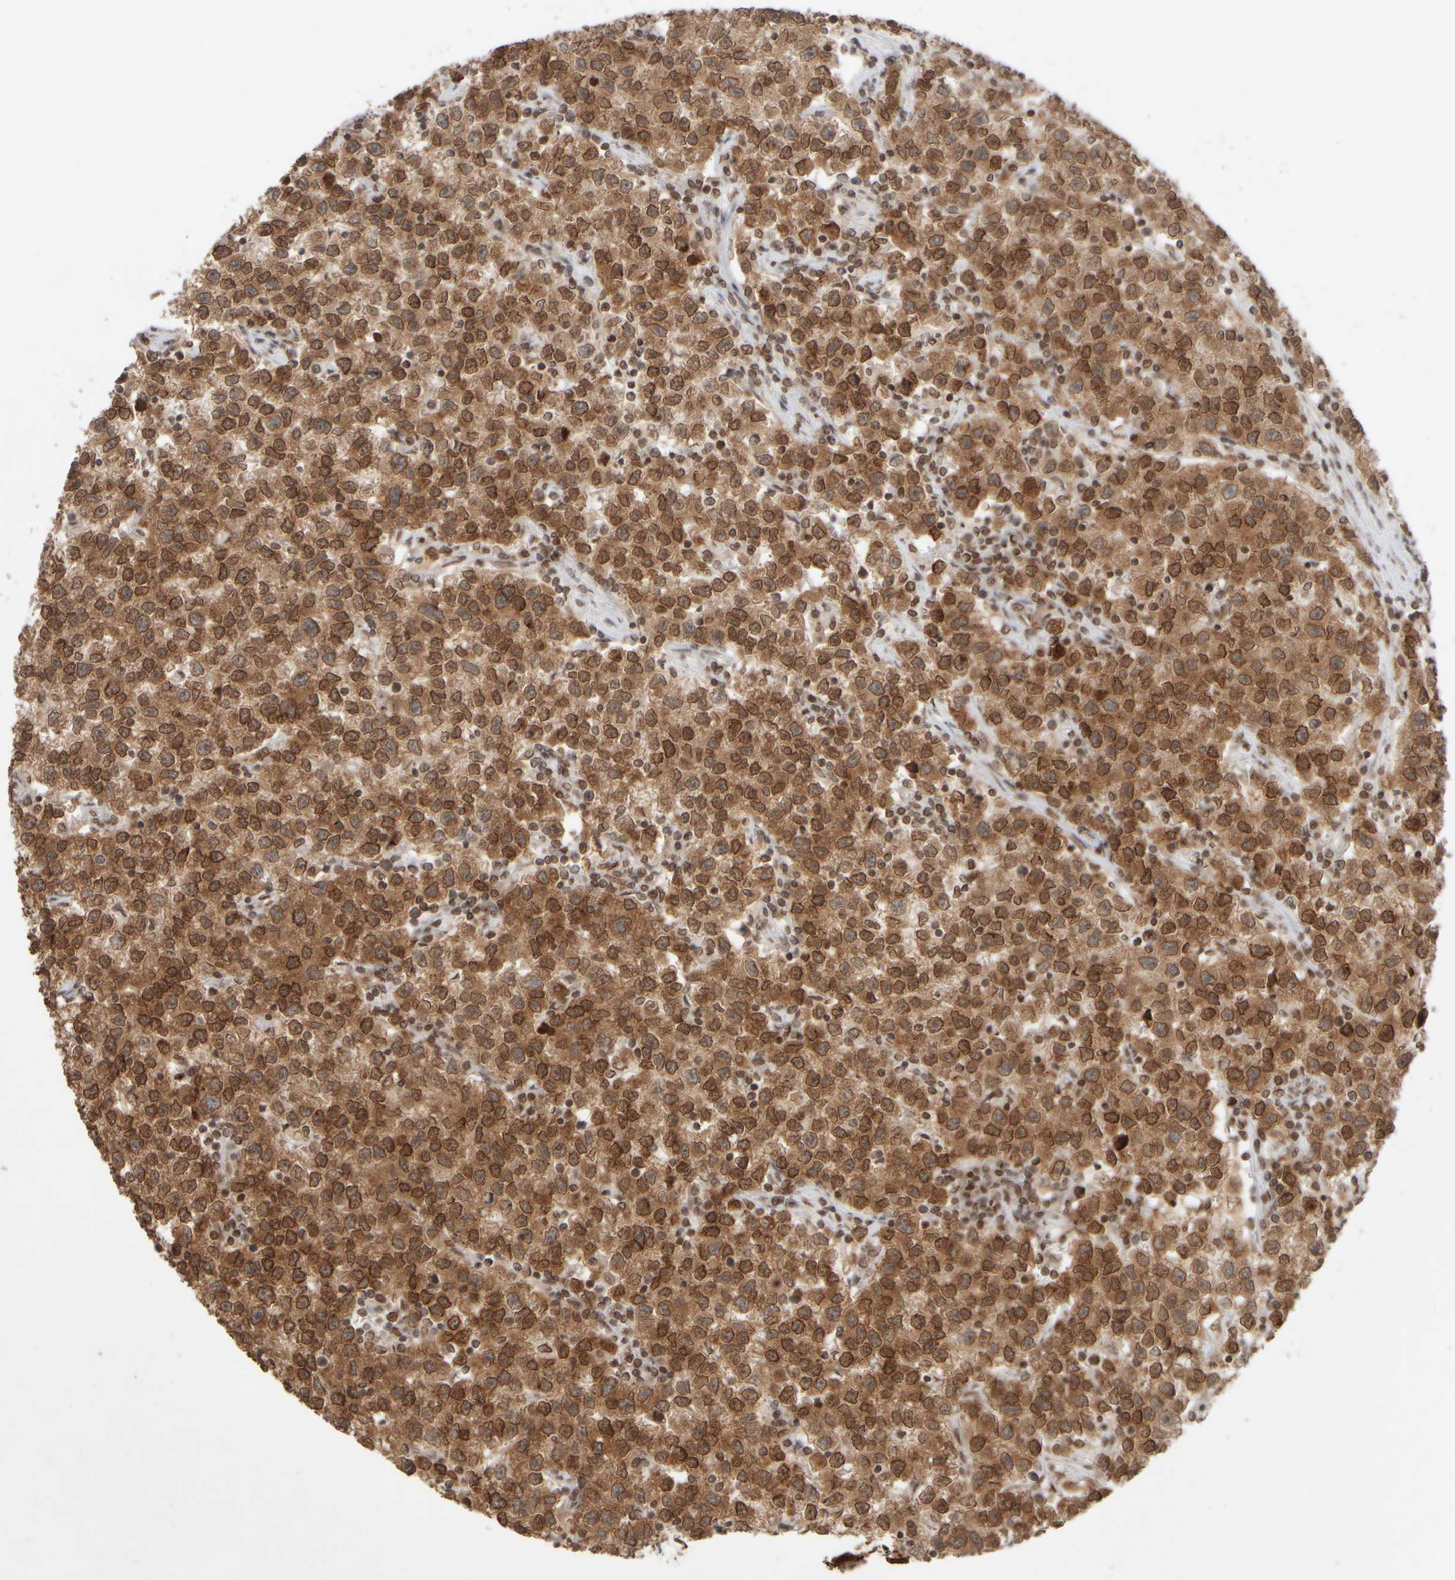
{"staining": {"intensity": "strong", "quantity": ">75%", "location": "cytoplasmic/membranous,nuclear"}, "tissue": "testis cancer", "cell_type": "Tumor cells", "image_type": "cancer", "snomed": [{"axis": "morphology", "description": "Seminoma, NOS"}, {"axis": "topography", "description": "Testis"}], "caption": "Seminoma (testis) stained with DAB immunohistochemistry (IHC) displays high levels of strong cytoplasmic/membranous and nuclear expression in approximately >75% of tumor cells.", "gene": "ZC3HC1", "patient": {"sex": "male", "age": 22}}